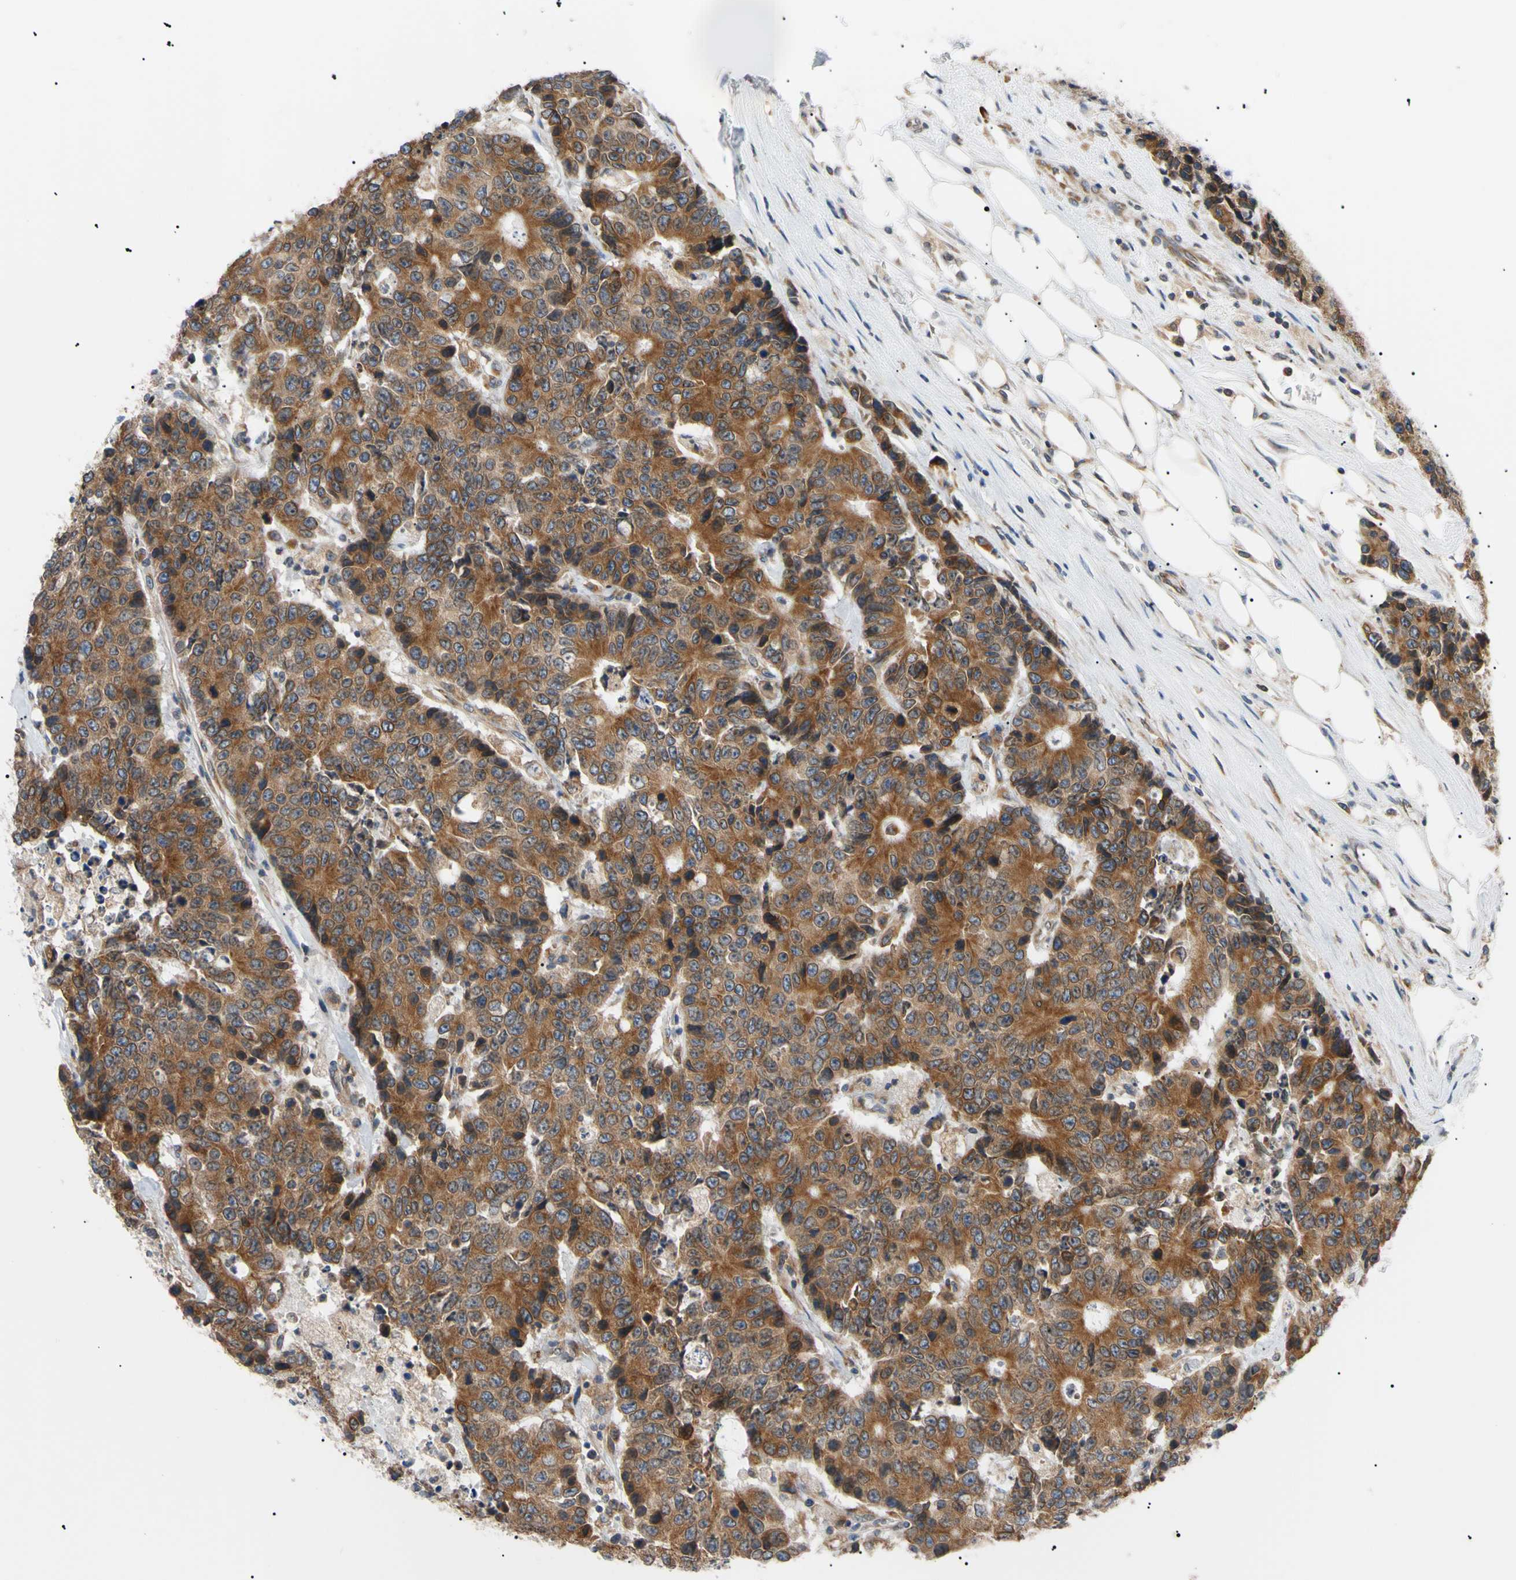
{"staining": {"intensity": "strong", "quantity": ">75%", "location": "cytoplasmic/membranous"}, "tissue": "colorectal cancer", "cell_type": "Tumor cells", "image_type": "cancer", "snomed": [{"axis": "morphology", "description": "Adenocarcinoma, NOS"}, {"axis": "topography", "description": "Colon"}], "caption": "A brown stain highlights strong cytoplasmic/membranous expression of a protein in human colorectal cancer tumor cells. (DAB (3,3'-diaminobenzidine) IHC with brightfield microscopy, high magnification).", "gene": "VAPA", "patient": {"sex": "female", "age": 86}}